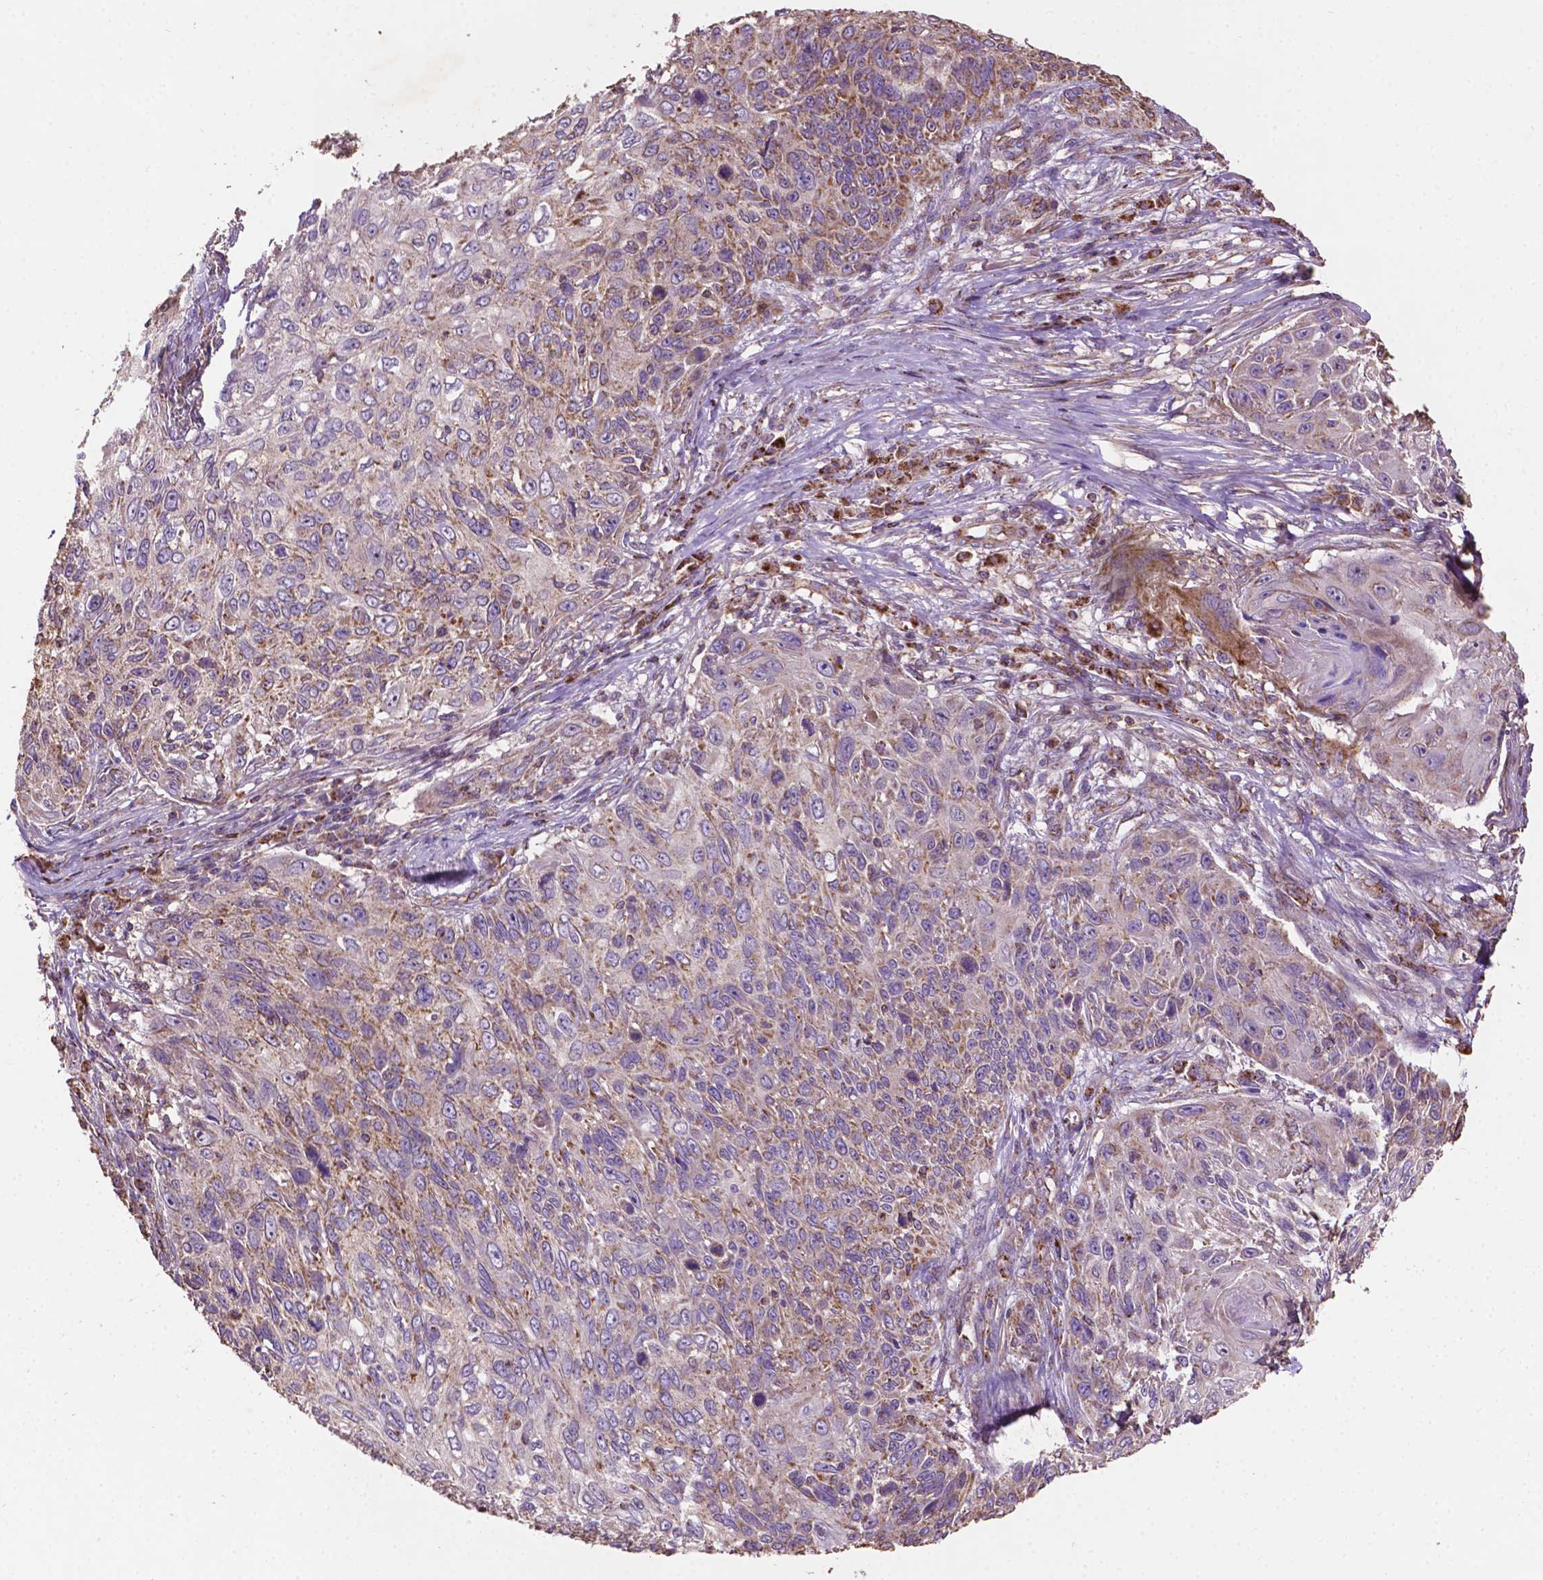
{"staining": {"intensity": "moderate", "quantity": "25%-75%", "location": "cytoplasmic/membranous"}, "tissue": "skin cancer", "cell_type": "Tumor cells", "image_type": "cancer", "snomed": [{"axis": "morphology", "description": "Squamous cell carcinoma, NOS"}, {"axis": "topography", "description": "Skin"}], "caption": "The image shows staining of skin cancer (squamous cell carcinoma), revealing moderate cytoplasmic/membranous protein expression (brown color) within tumor cells. The staining is performed using DAB brown chromogen to label protein expression. The nuclei are counter-stained blue using hematoxylin.", "gene": "LRR1", "patient": {"sex": "male", "age": 92}}